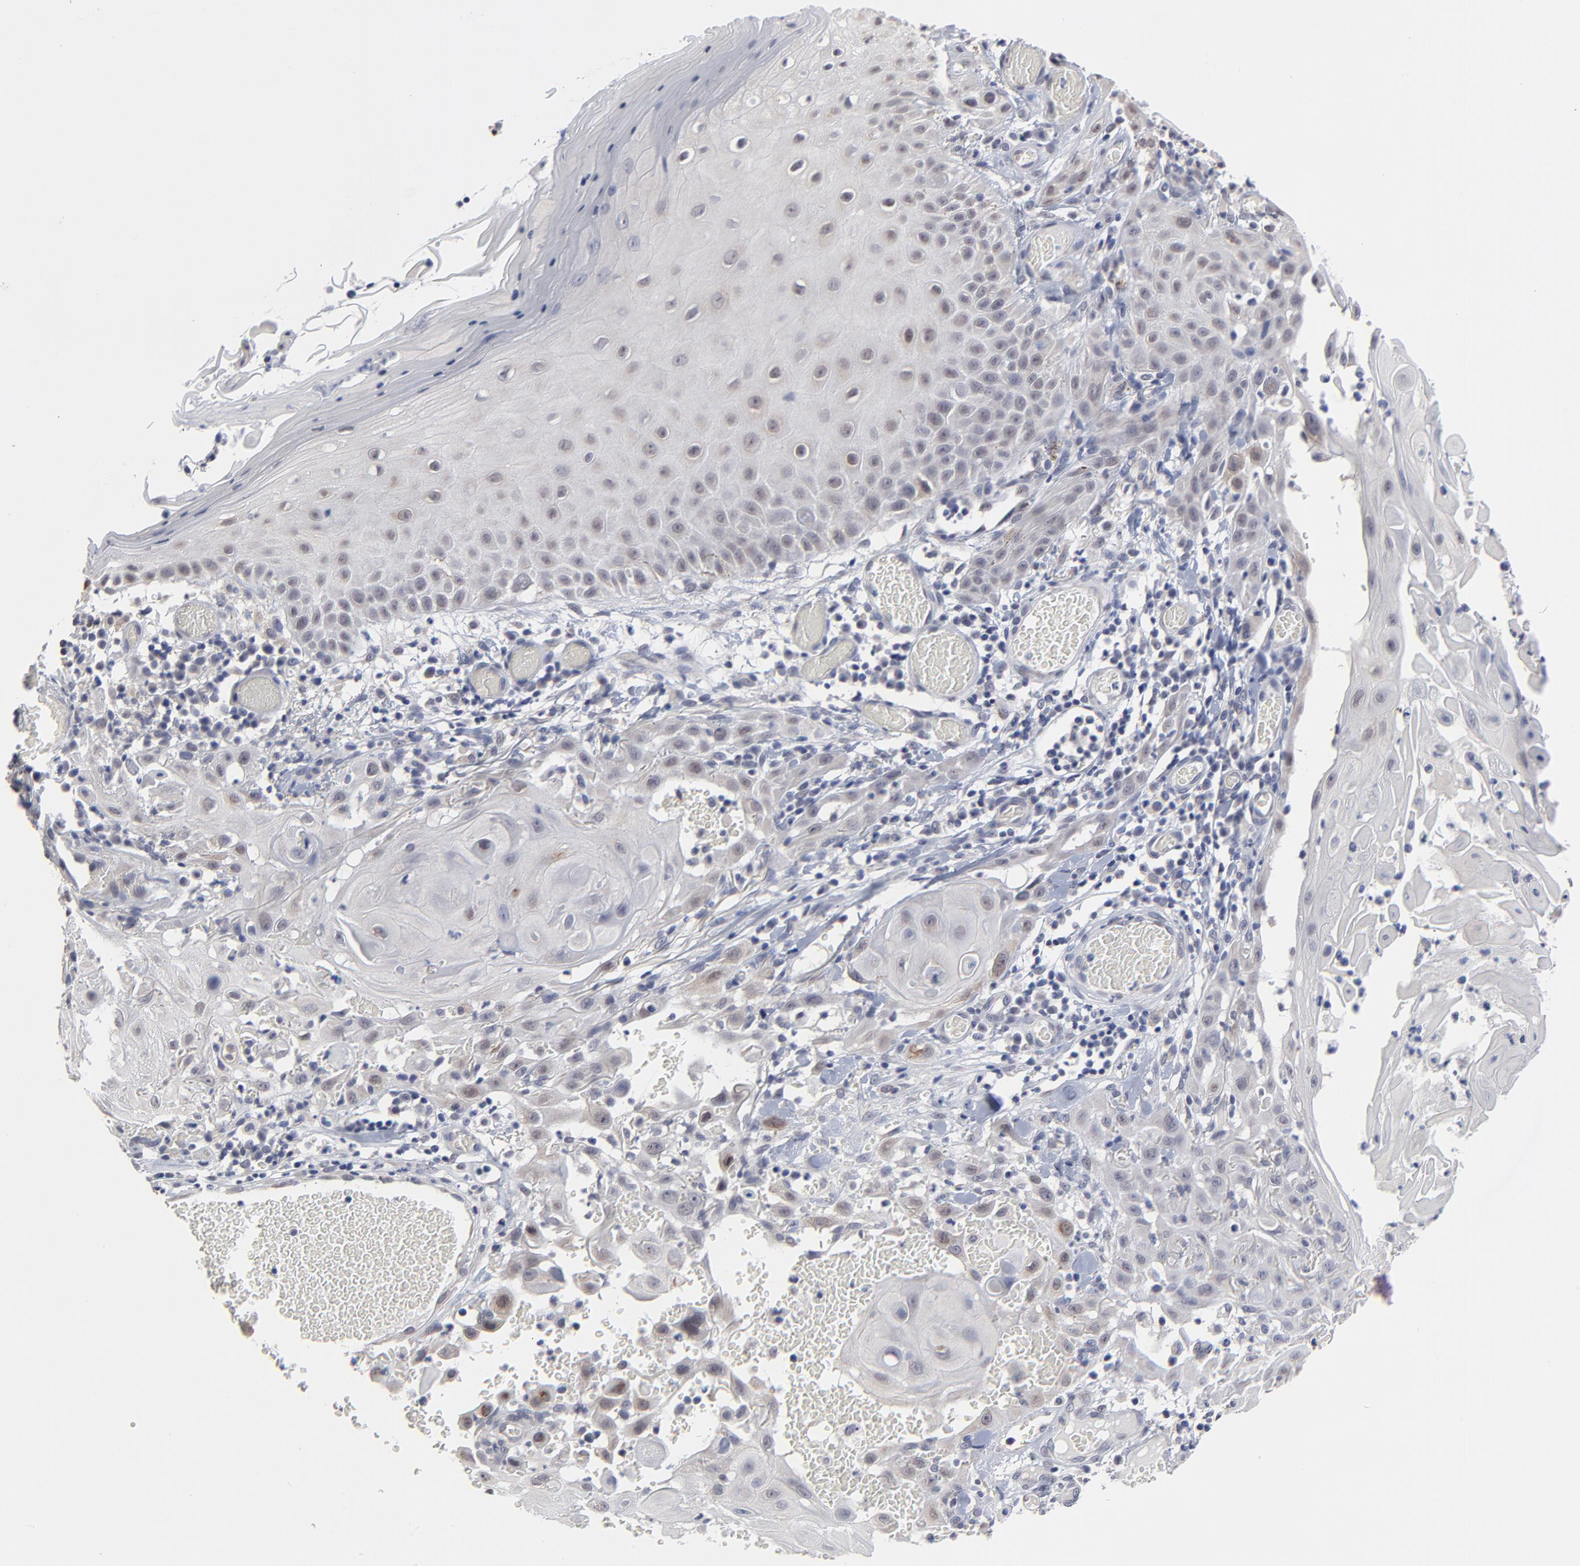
{"staining": {"intensity": "negative", "quantity": "none", "location": "none"}, "tissue": "skin cancer", "cell_type": "Tumor cells", "image_type": "cancer", "snomed": [{"axis": "morphology", "description": "Squamous cell carcinoma, NOS"}, {"axis": "topography", "description": "Skin"}], "caption": "The immunohistochemistry (IHC) micrograph has no significant staining in tumor cells of squamous cell carcinoma (skin) tissue.", "gene": "MAGEA10", "patient": {"sex": "male", "age": 24}}